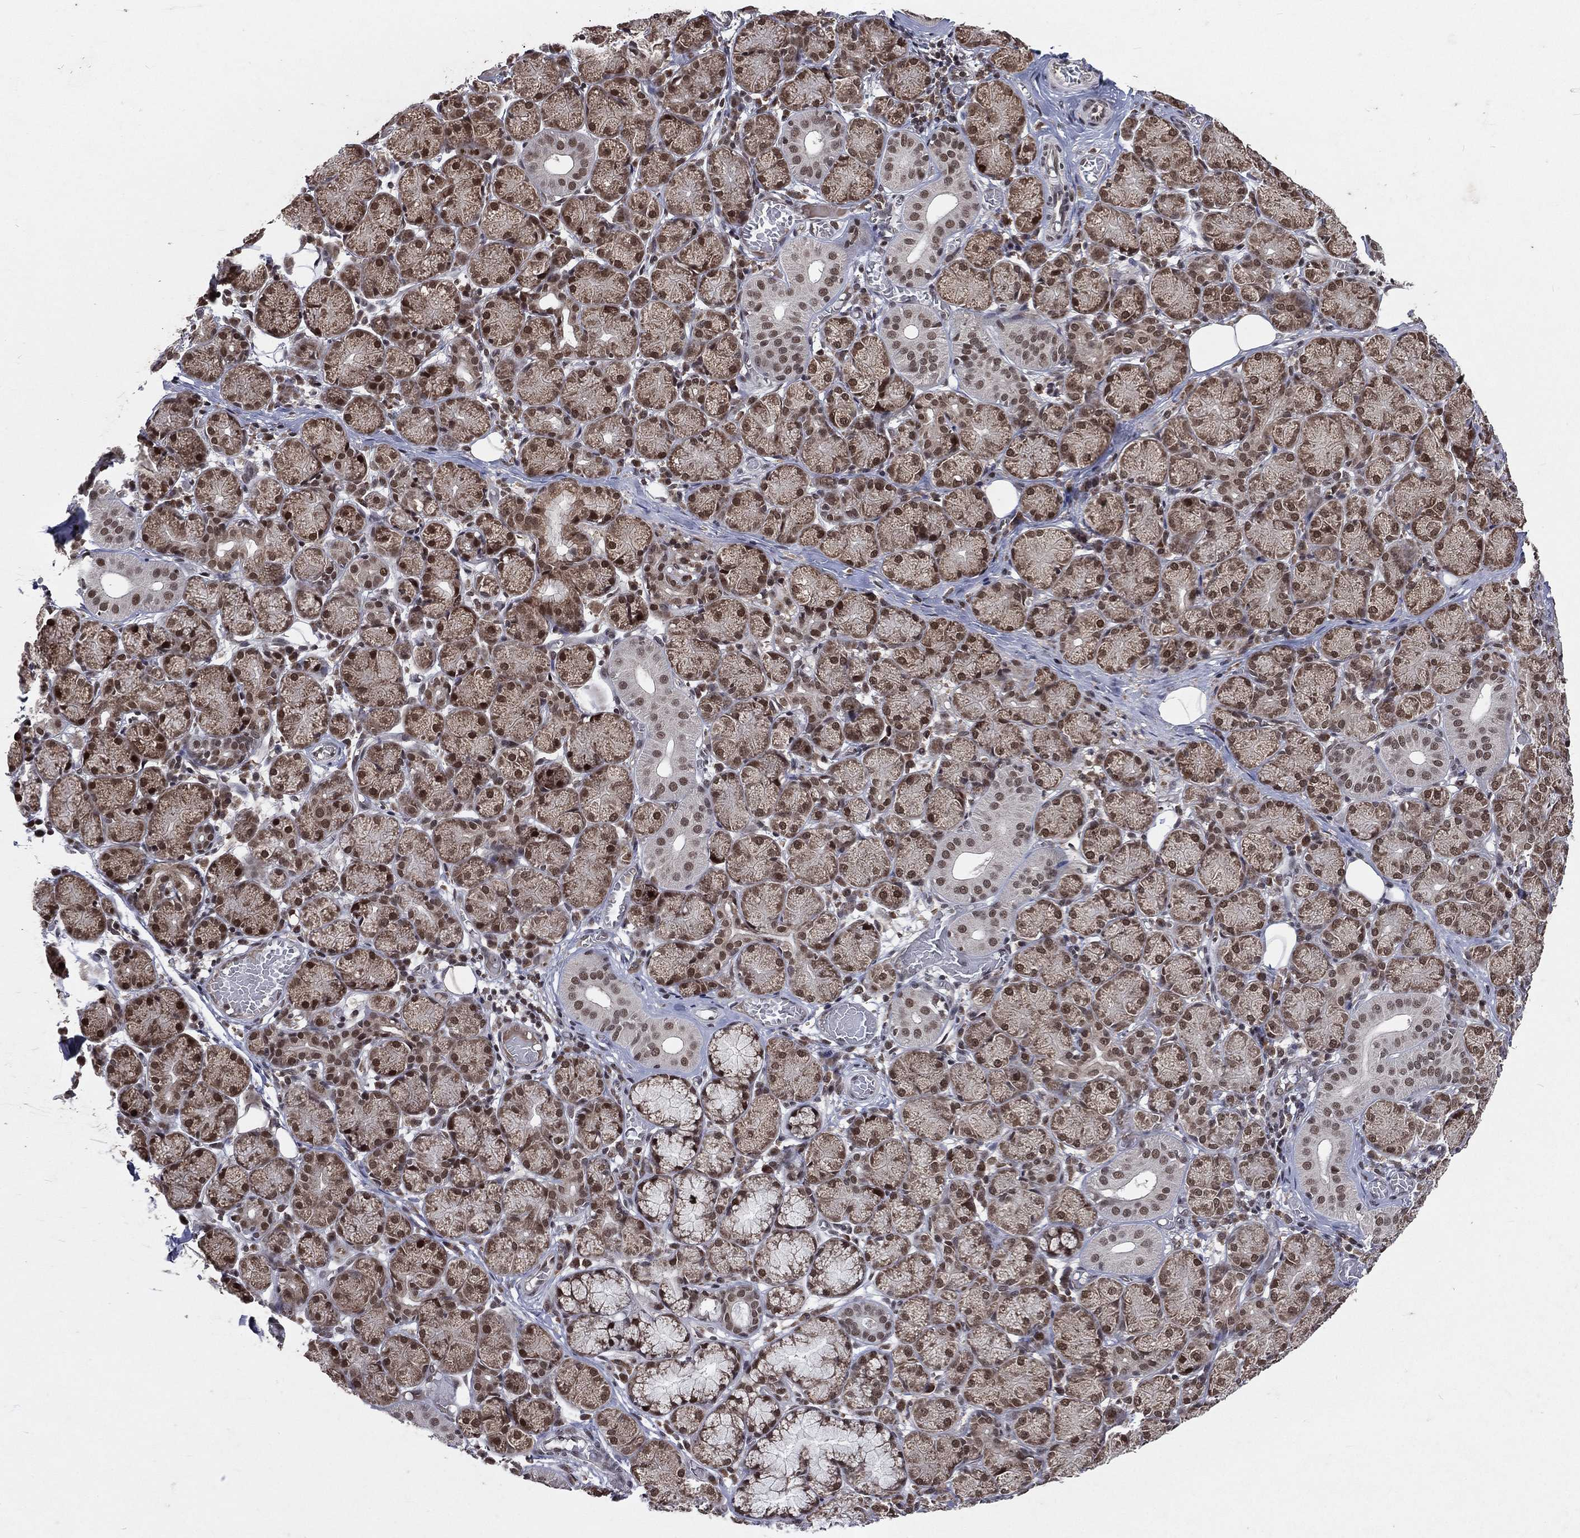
{"staining": {"intensity": "strong", "quantity": "25%-75%", "location": "cytoplasmic/membranous,nuclear"}, "tissue": "salivary gland", "cell_type": "Glandular cells", "image_type": "normal", "snomed": [{"axis": "morphology", "description": "Normal tissue, NOS"}, {"axis": "topography", "description": "Salivary gland"}, {"axis": "topography", "description": "Peripheral nerve tissue"}], "caption": "Benign salivary gland reveals strong cytoplasmic/membranous,nuclear expression in approximately 25%-75% of glandular cells, visualized by immunohistochemistry.", "gene": "DMAP1", "patient": {"sex": "female", "age": 24}}